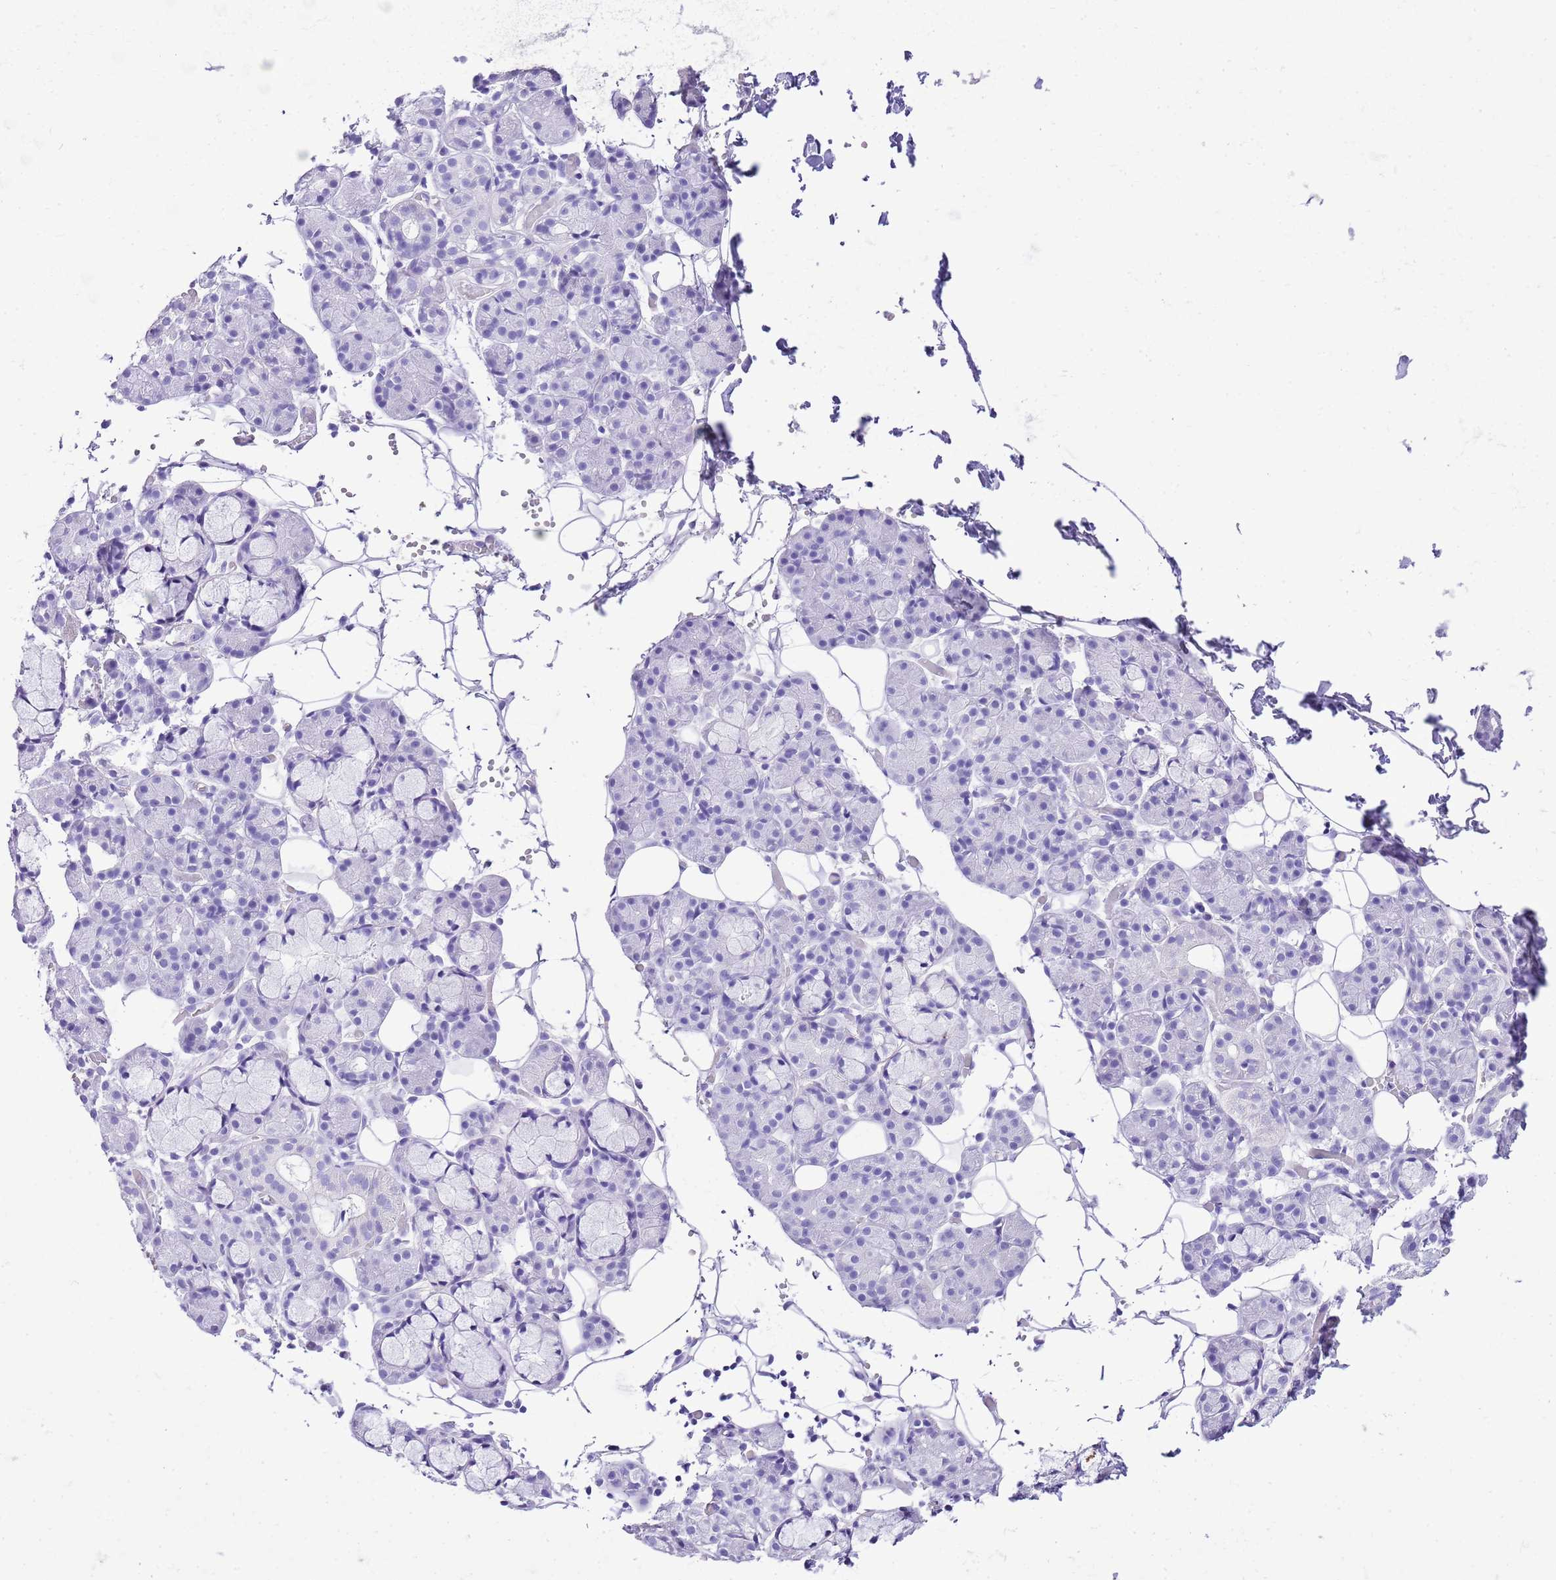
{"staining": {"intensity": "negative", "quantity": "none", "location": "none"}, "tissue": "salivary gland", "cell_type": "Glandular cells", "image_type": "normal", "snomed": [{"axis": "morphology", "description": "Normal tissue, NOS"}, {"axis": "topography", "description": "Salivary gland"}], "caption": "Protein analysis of unremarkable salivary gland shows no significant positivity in glandular cells.", "gene": "KCNC1", "patient": {"sex": "male", "age": 63}}